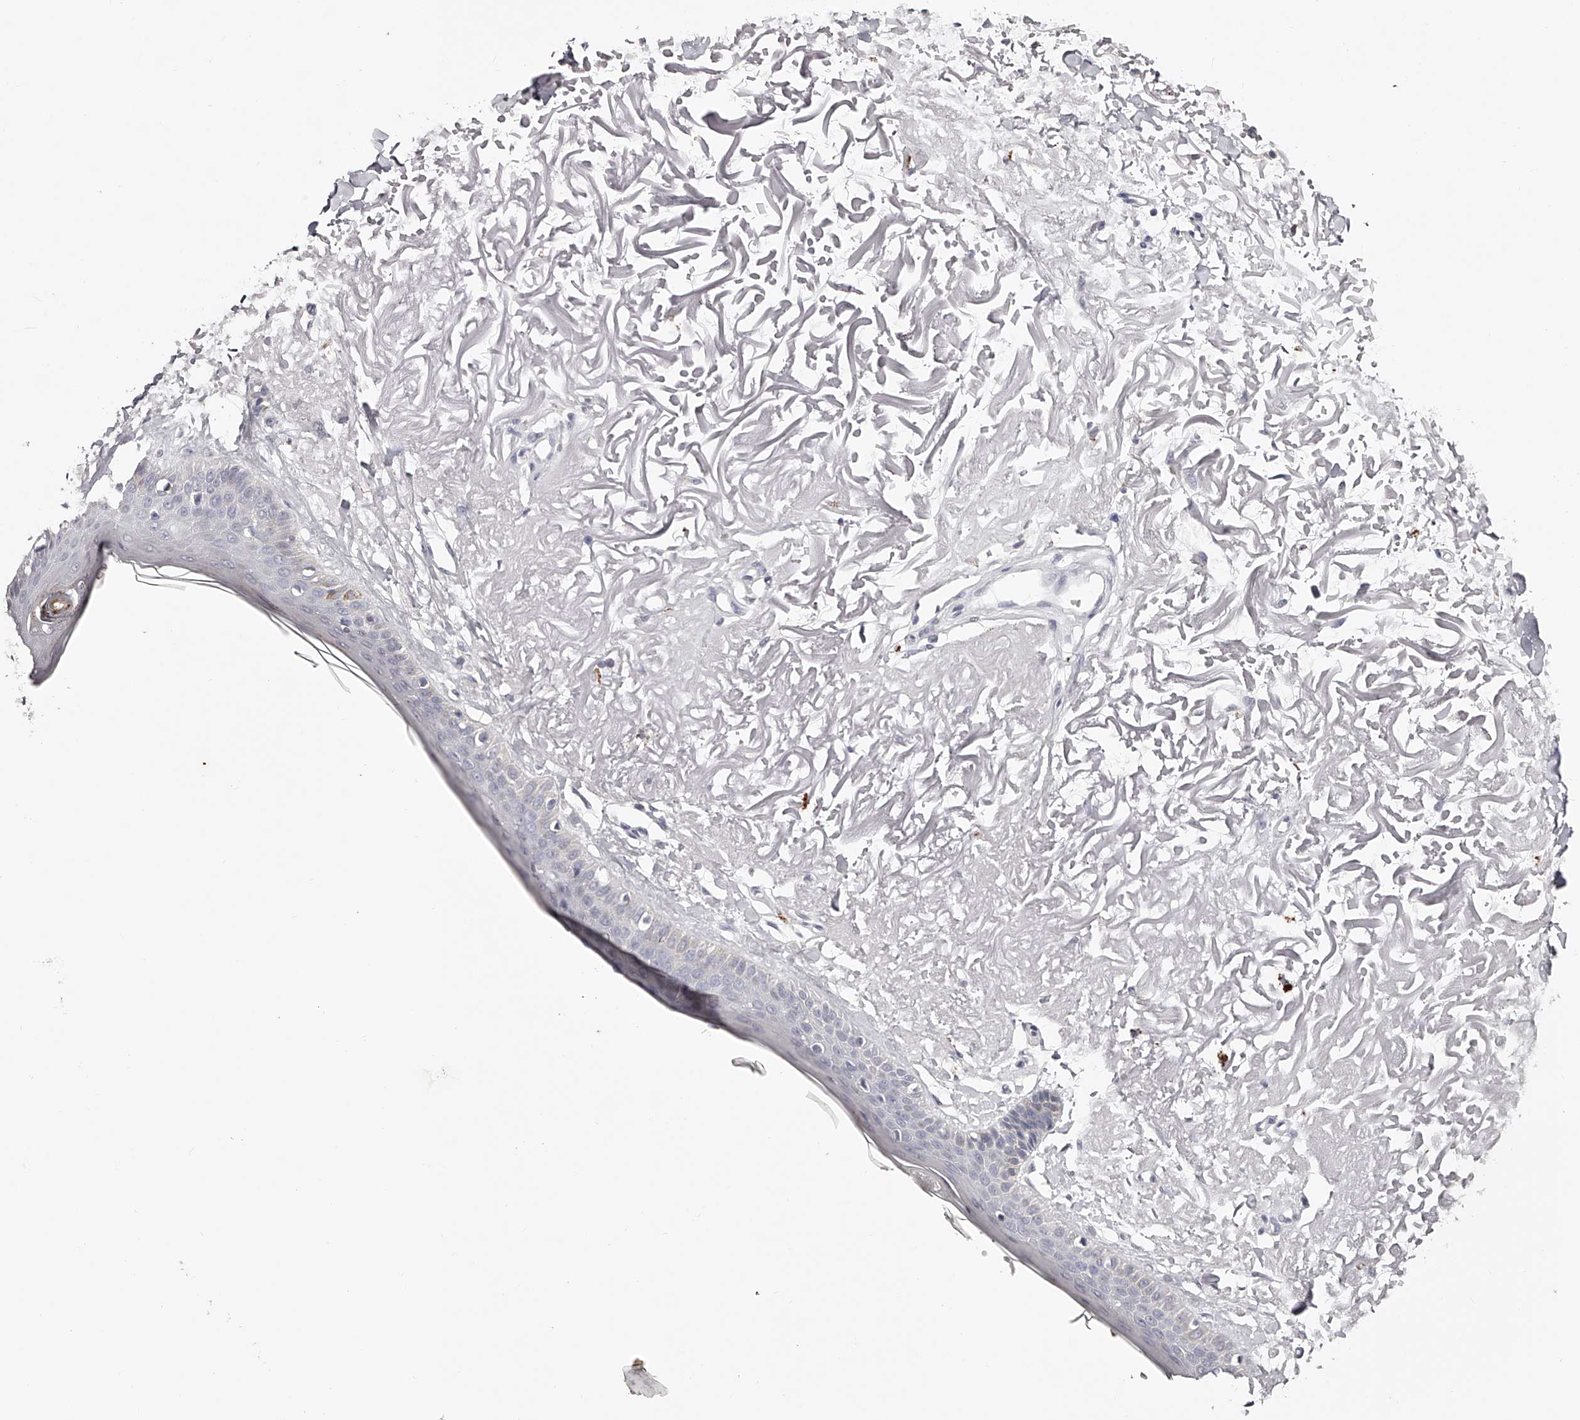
{"staining": {"intensity": "negative", "quantity": "none", "location": "none"}, "tissue": "skin", "cell_type": "Fibroblasts", "image_type": "normal", "snomed": [{"axis": "morphology", "description": "Normal tissue, NOS"}, {"axis": "topography", "description": "Skin"}, {"axis": "topography", "description": "Skeletal muscle"}], "caption": "A high-resolution micrograph shows immunohistochemistry (IHC) staining of unremarkable skin, which exhibits no significant positivity in fibroblasts. (Brightfield microscopy of DAB (3,3'-diaminobenzidine) immunohistochemistry (IHC) at high magnification).", "gene": "SLC35D3", "patient": {"sex": "male", "age": 83}}